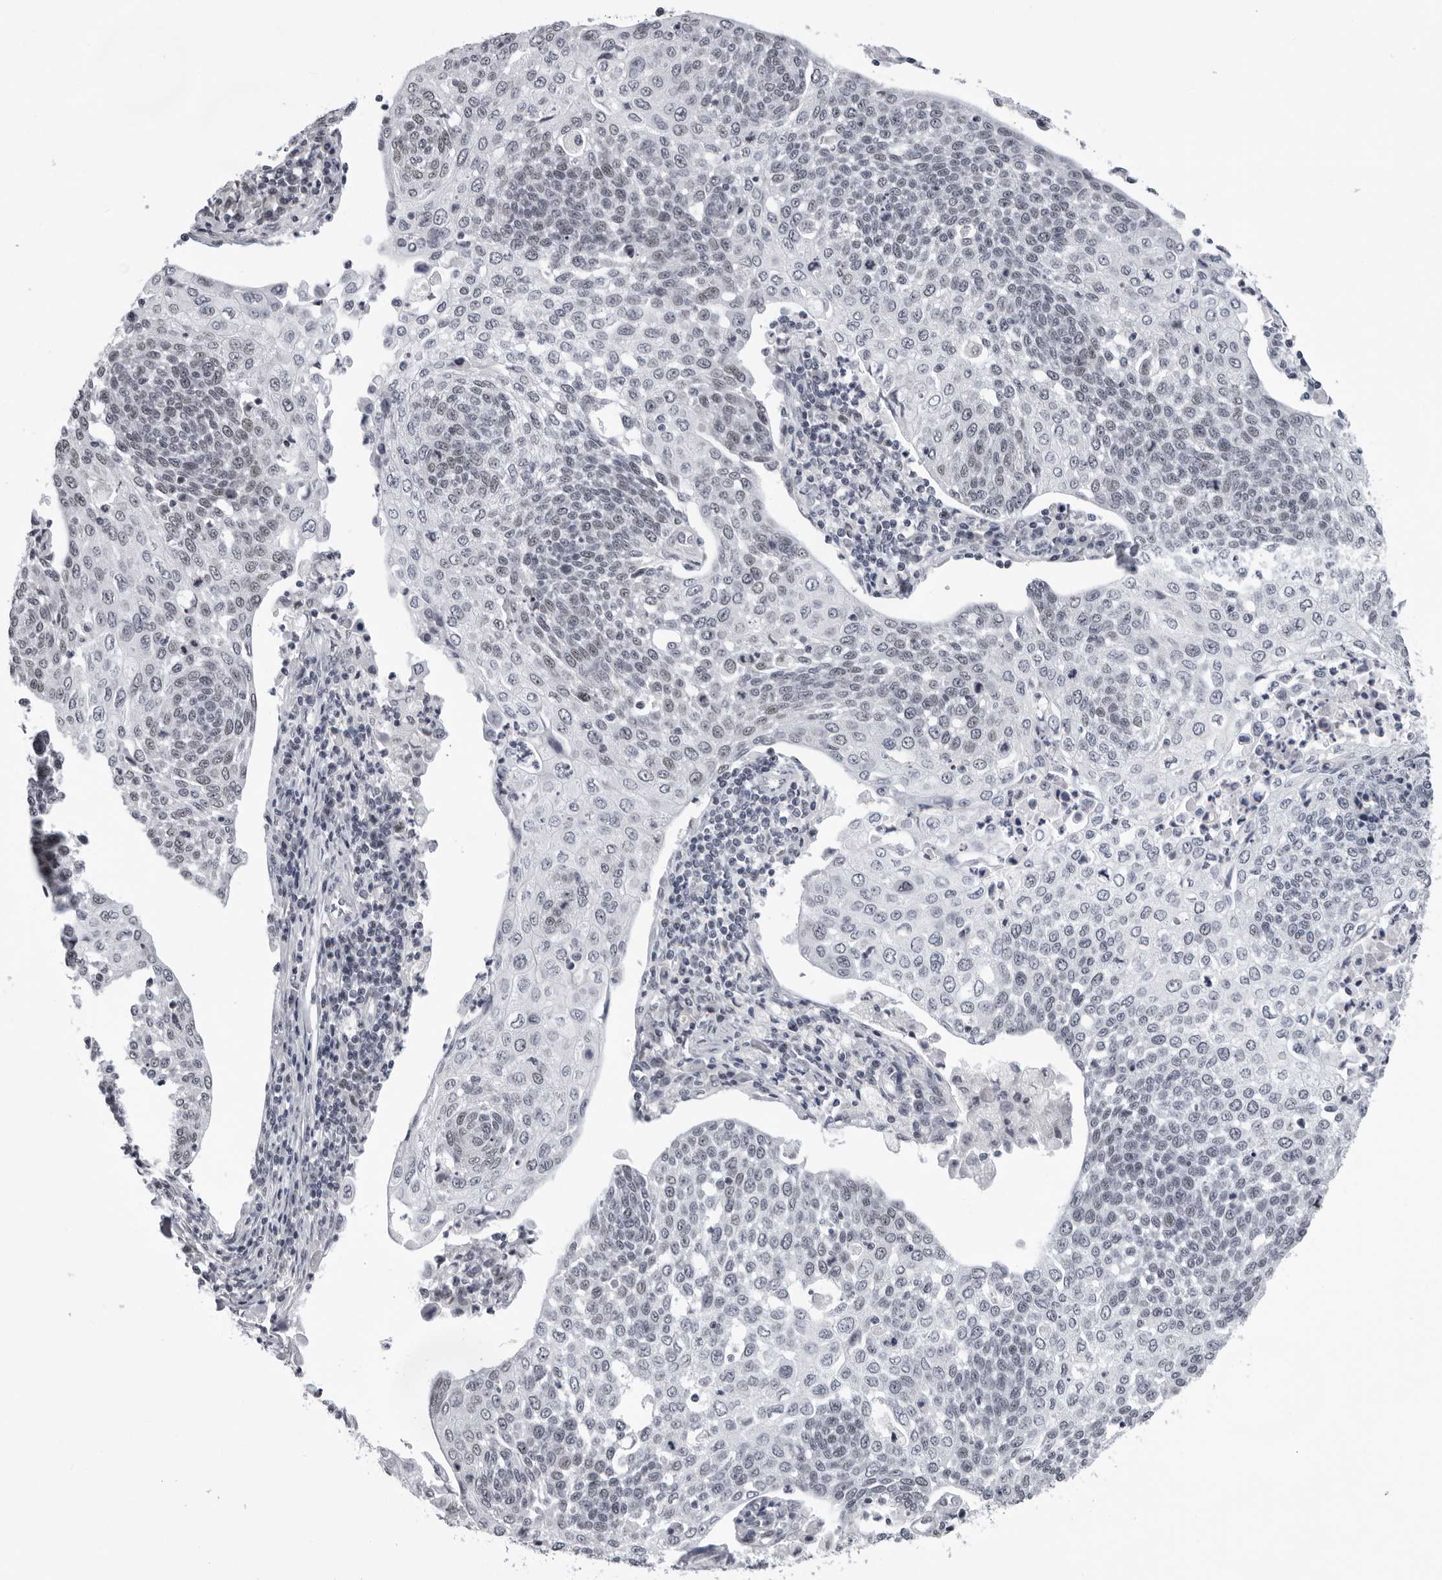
{"staining": {"intensity": "negative", "quantity": "none", "location": "none"}, "tissue": "cervical cancer", "cell_type": "Tumor cells", "image_type": "cancer", "snomed": [{"axis": "morphology", "description": "Squamous cell carcinoma, NOS"}, {"axis": "topography", "description": "Cervix"}], "caption": "Tumor cells are negative for brown protein staining in cervical cancer.", "gene": "USP1", "patient": {"sex": "female", "age": 34}}